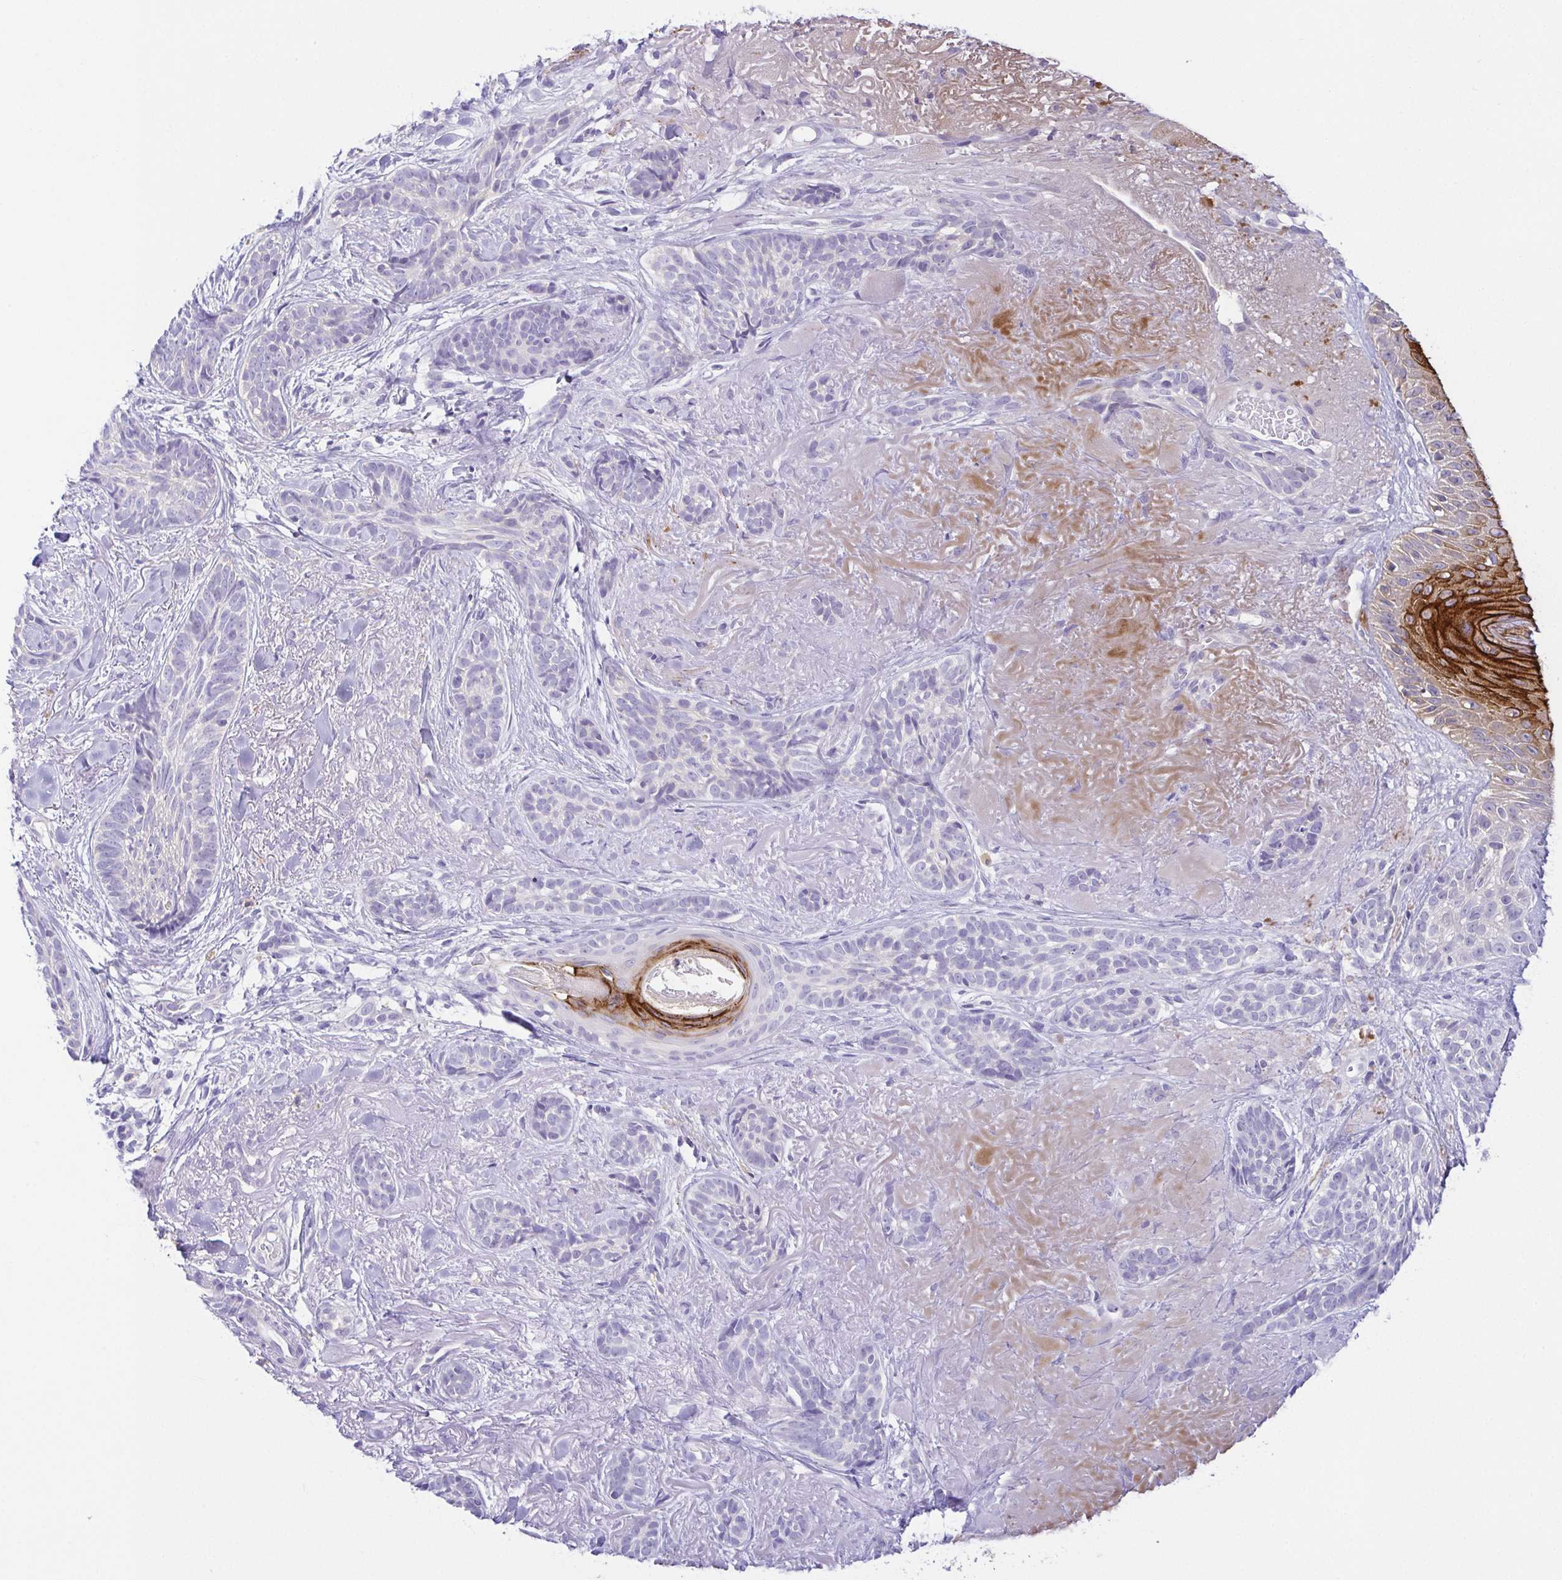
{"staining": {"intensity": "negative", "quantity": "none", "location": "none"}, "tissue": "skin cancer", "cell_type": "Tumor cells", "image_type": "cancer", "snomed": [{"axis": "morphology", "description": "Basal cell carcinoma"}, {"axis": "morphology", "description": "BCC, high aggressive"}, {"axis": "topography", "description": "Skin"}], "caption": "Immunohistochemistry (IHC) micrograph of neoplastic tissue: human skin cancer (basal cell carcinoma) stained with DAB (3,3'-diaminobenzidine) demonstrates no significant protein staining in tumor cells. (Brightfield microscopy of DAB (3,3'-diaminobenzidine) immunohistochemistry (IHC) at high magnification).", "gene": "KRTDAP", "patient": {"sex": "female", "age": 79}}